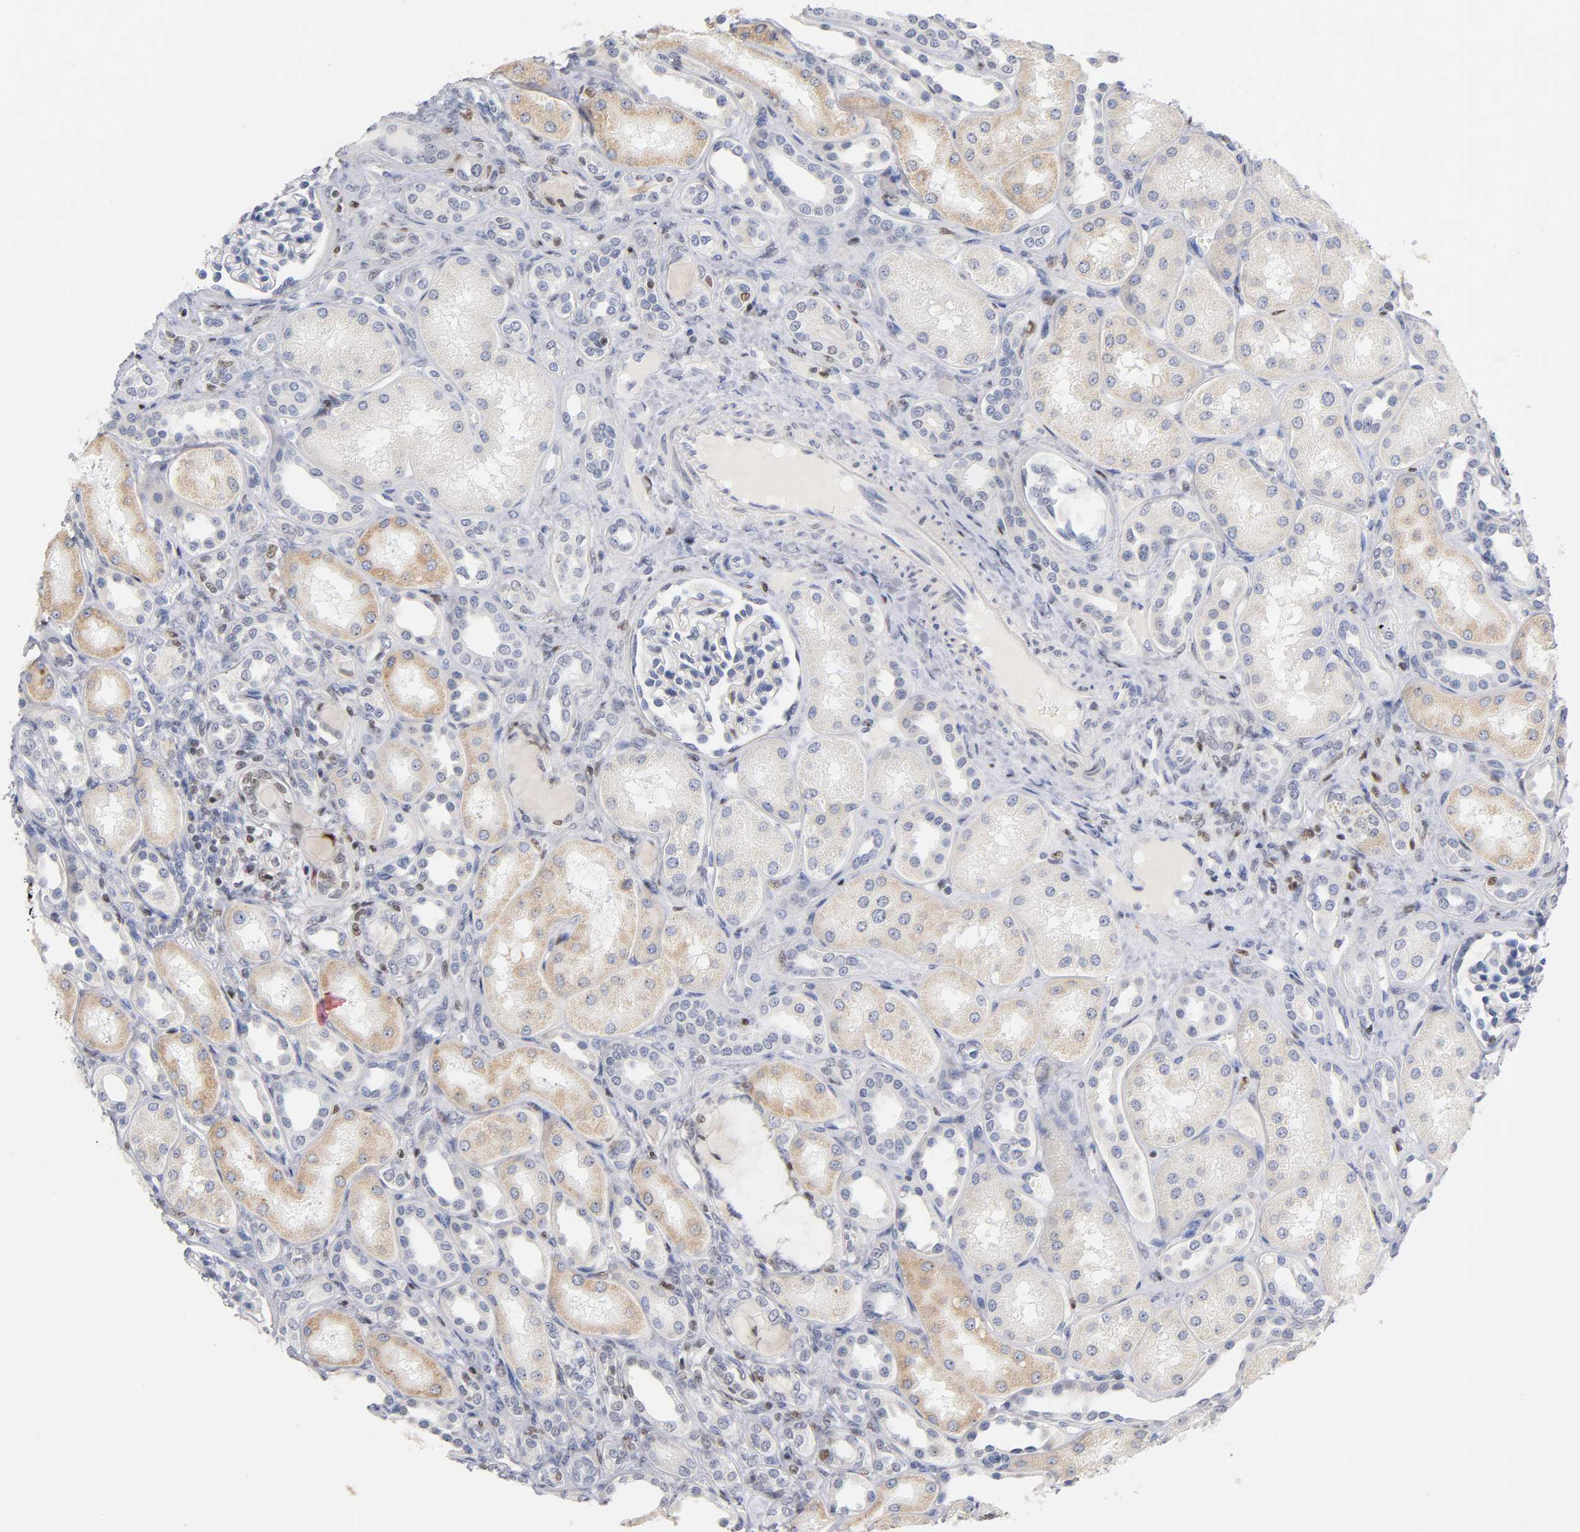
{"staining": {"intensity": "negative", "quantity": "none", "location": "none"}, "tissue": "kidney", "cell_type": "Cells in glomeruli", "image_type": "normal", "snomed": [{"axis": "morphology", "description": "Normal tissue, NOS"}, {"axis": "topography", "description": "Kidney"}], "caption": "IHC of unremarkable kidney displays no staining in cells in glomeruli.", "gene": "RUNX1", "patient": {"sex": "male", "age": 7}}